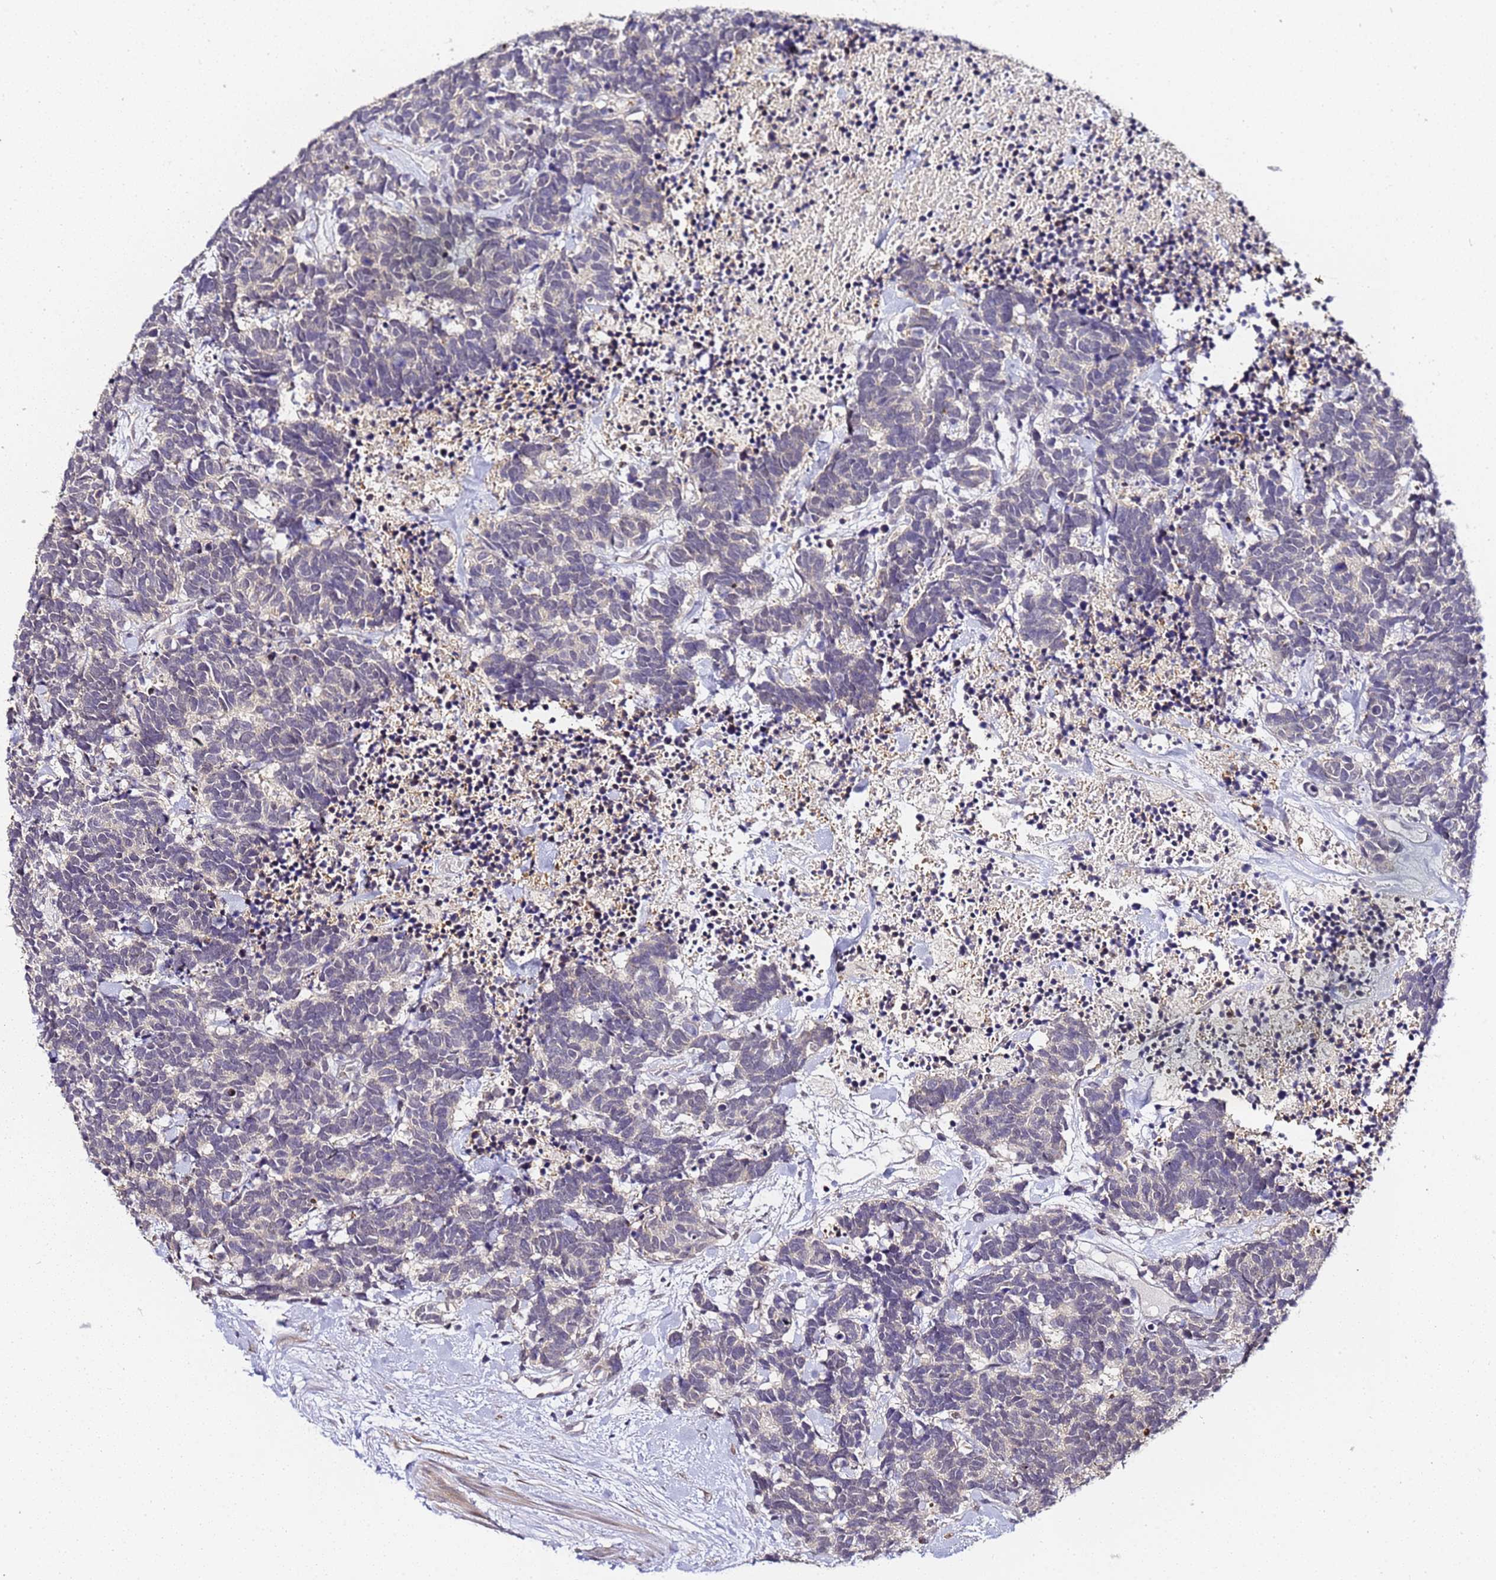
{"staining": {"intensity": "negative", "quantity": "none", "location": "none"}, "tissue": "carcinoid", "cell_type": "Tumor cells", "image_type": "cancer", "snomed": [{"axis": "morphology", "description": "Carcinoma, NOS"}, {"axis": "morphology", "description": "Carcinoid, malignant, NOS"}, {"axis": "topography", "description": "Prostate"}], "caption": "Tumor cells show no significant protein staining in carcinoid (malignant).", "gene": "LSM3", "patient": {"sex": "male", "age": 57}}